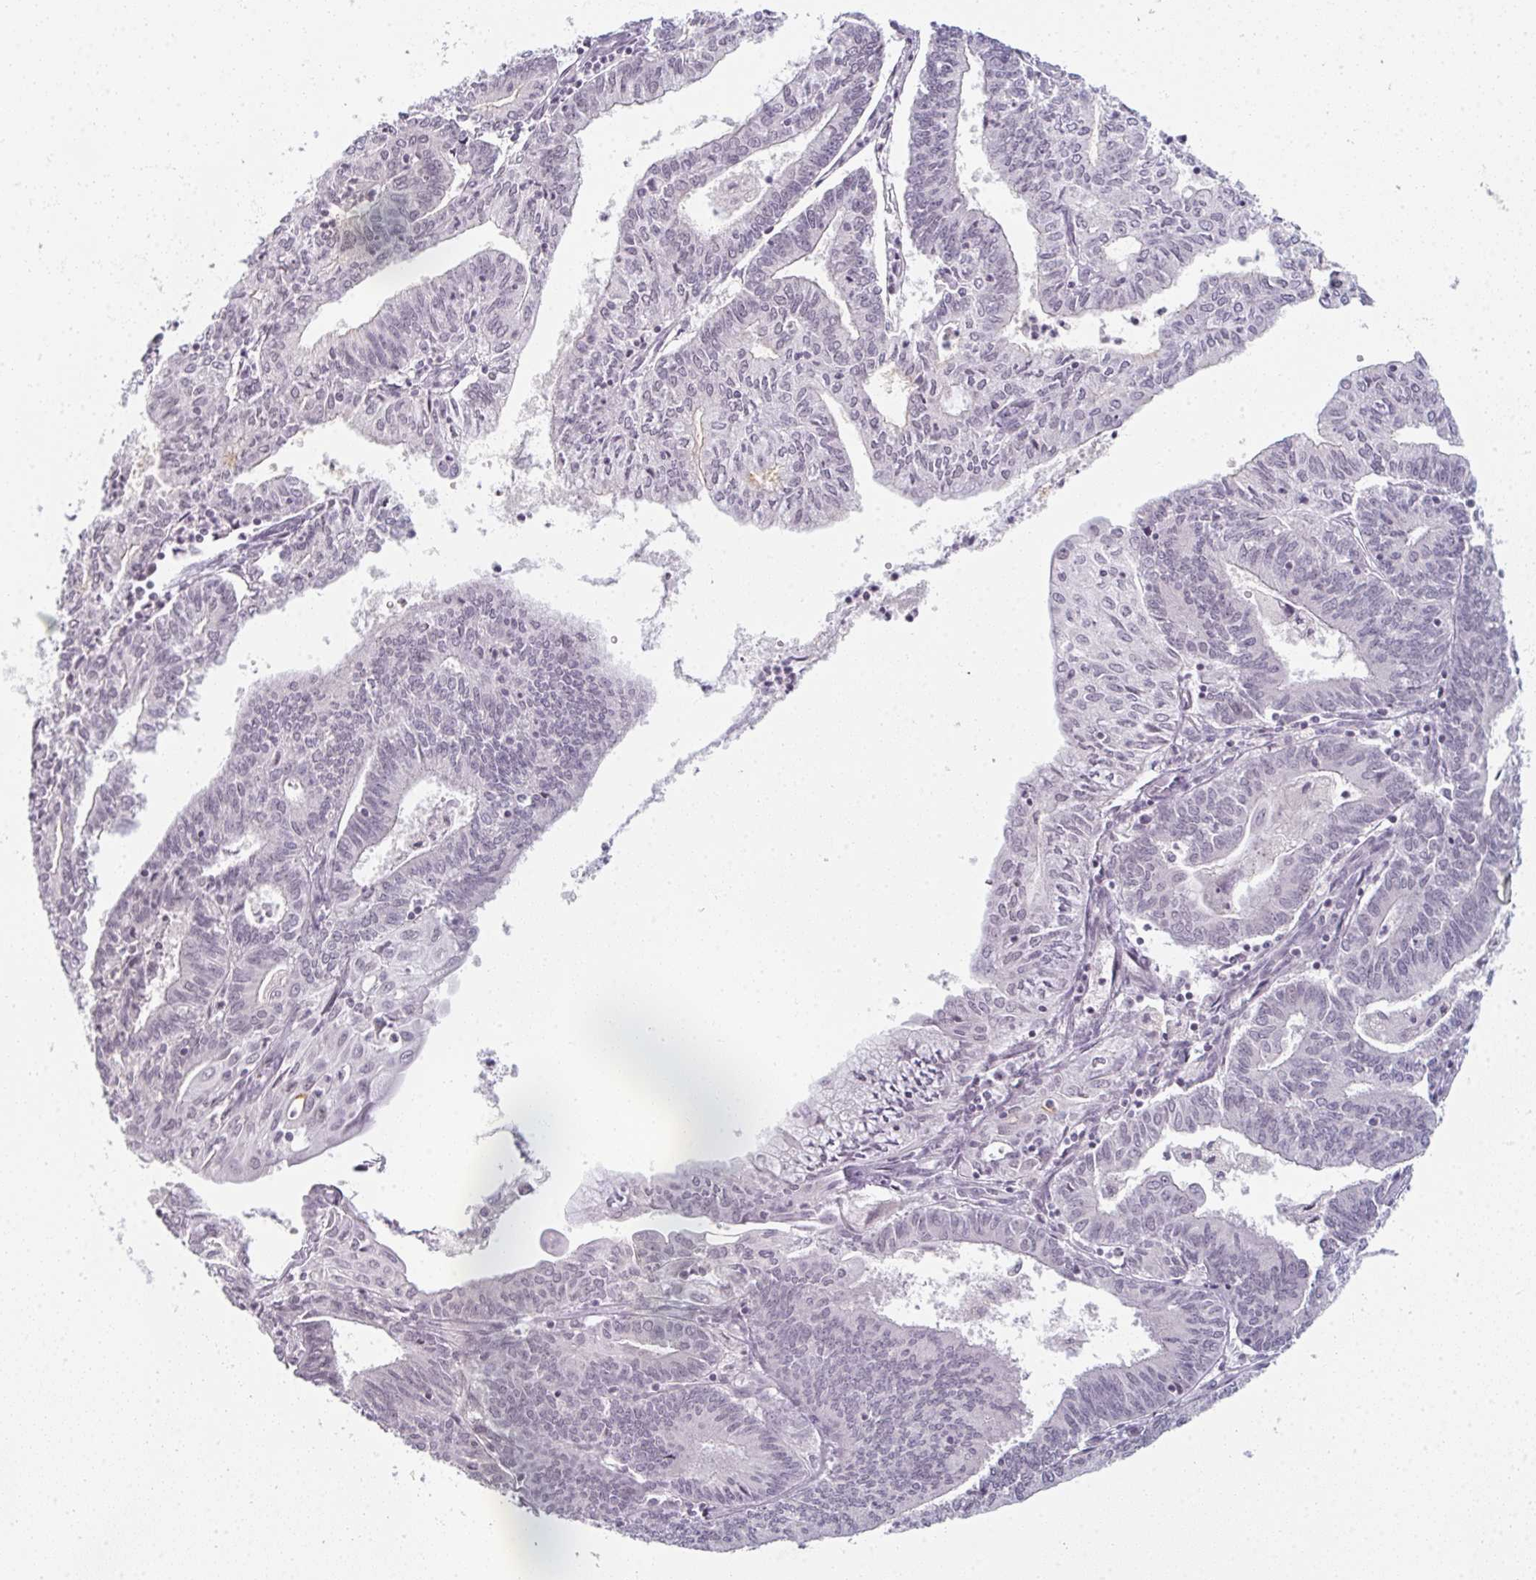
{"staining": {"intensity": "negative", "quantity": "none", "location": "none"}, "tissue": "endometrial cancer", "cell_type": "Tumor cells", "image_type": "cancer", "snomed": [{"axis": "morphology", "description": "Adenocarcinoma, NOS"}, {"axis": "topography", "description": "Endometrium"}], "caption": "The immunohistochemistry histopathology image has no significant positivity in tumor cells of endometrial cancer tissue. The staining was performed using DAB to visualize the protein expression in brown, while the nuclei were stained in blue with hematoxylin (Magnification: 20x).", "gene": "RBBP6", "patient": {"sex": "female", "age": 61}}